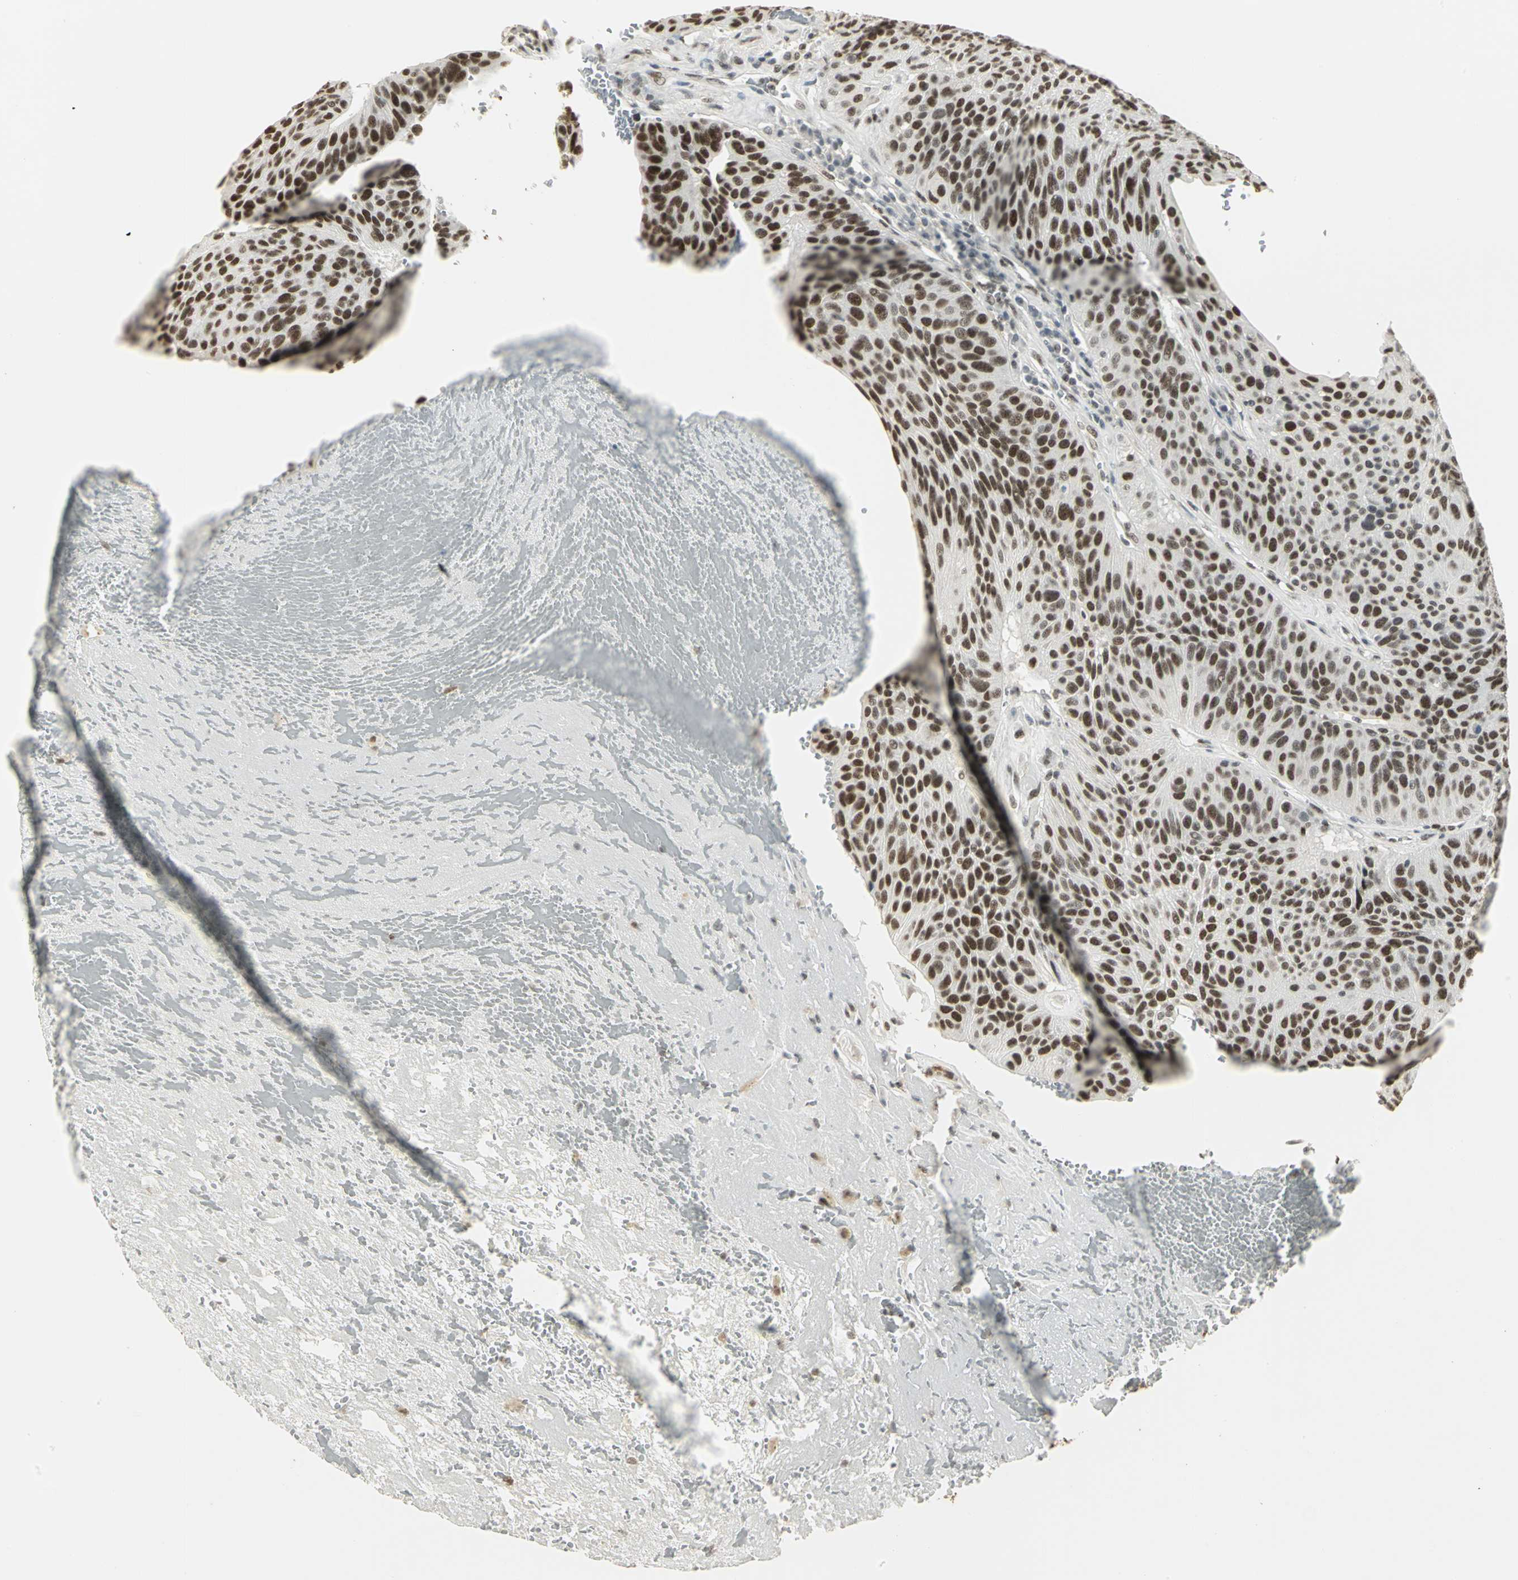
{"staining": {"intensity": "strong", "quantity": ">75%", "location": "nuclear"}, "tissue": "urothelial cancer", "cell_type": "Tumor cells", "image_type": "cancer", "snomed": [{"axis": "morphology", "description": "Urothelial carcinoma, High grade"}, {"axis": "topography", "description": "Urinary bladder"}], "caption": "Urothelial carcinoma (high-grade) was stained to show a protein in brown. There is high levels of strong nuclear expression in about >75% of tumor cells. The protein is shown in brown color, while the nuclei are stained blue.", "gene": "CBX3", "patient": {"sex": "male", "age": 66}}